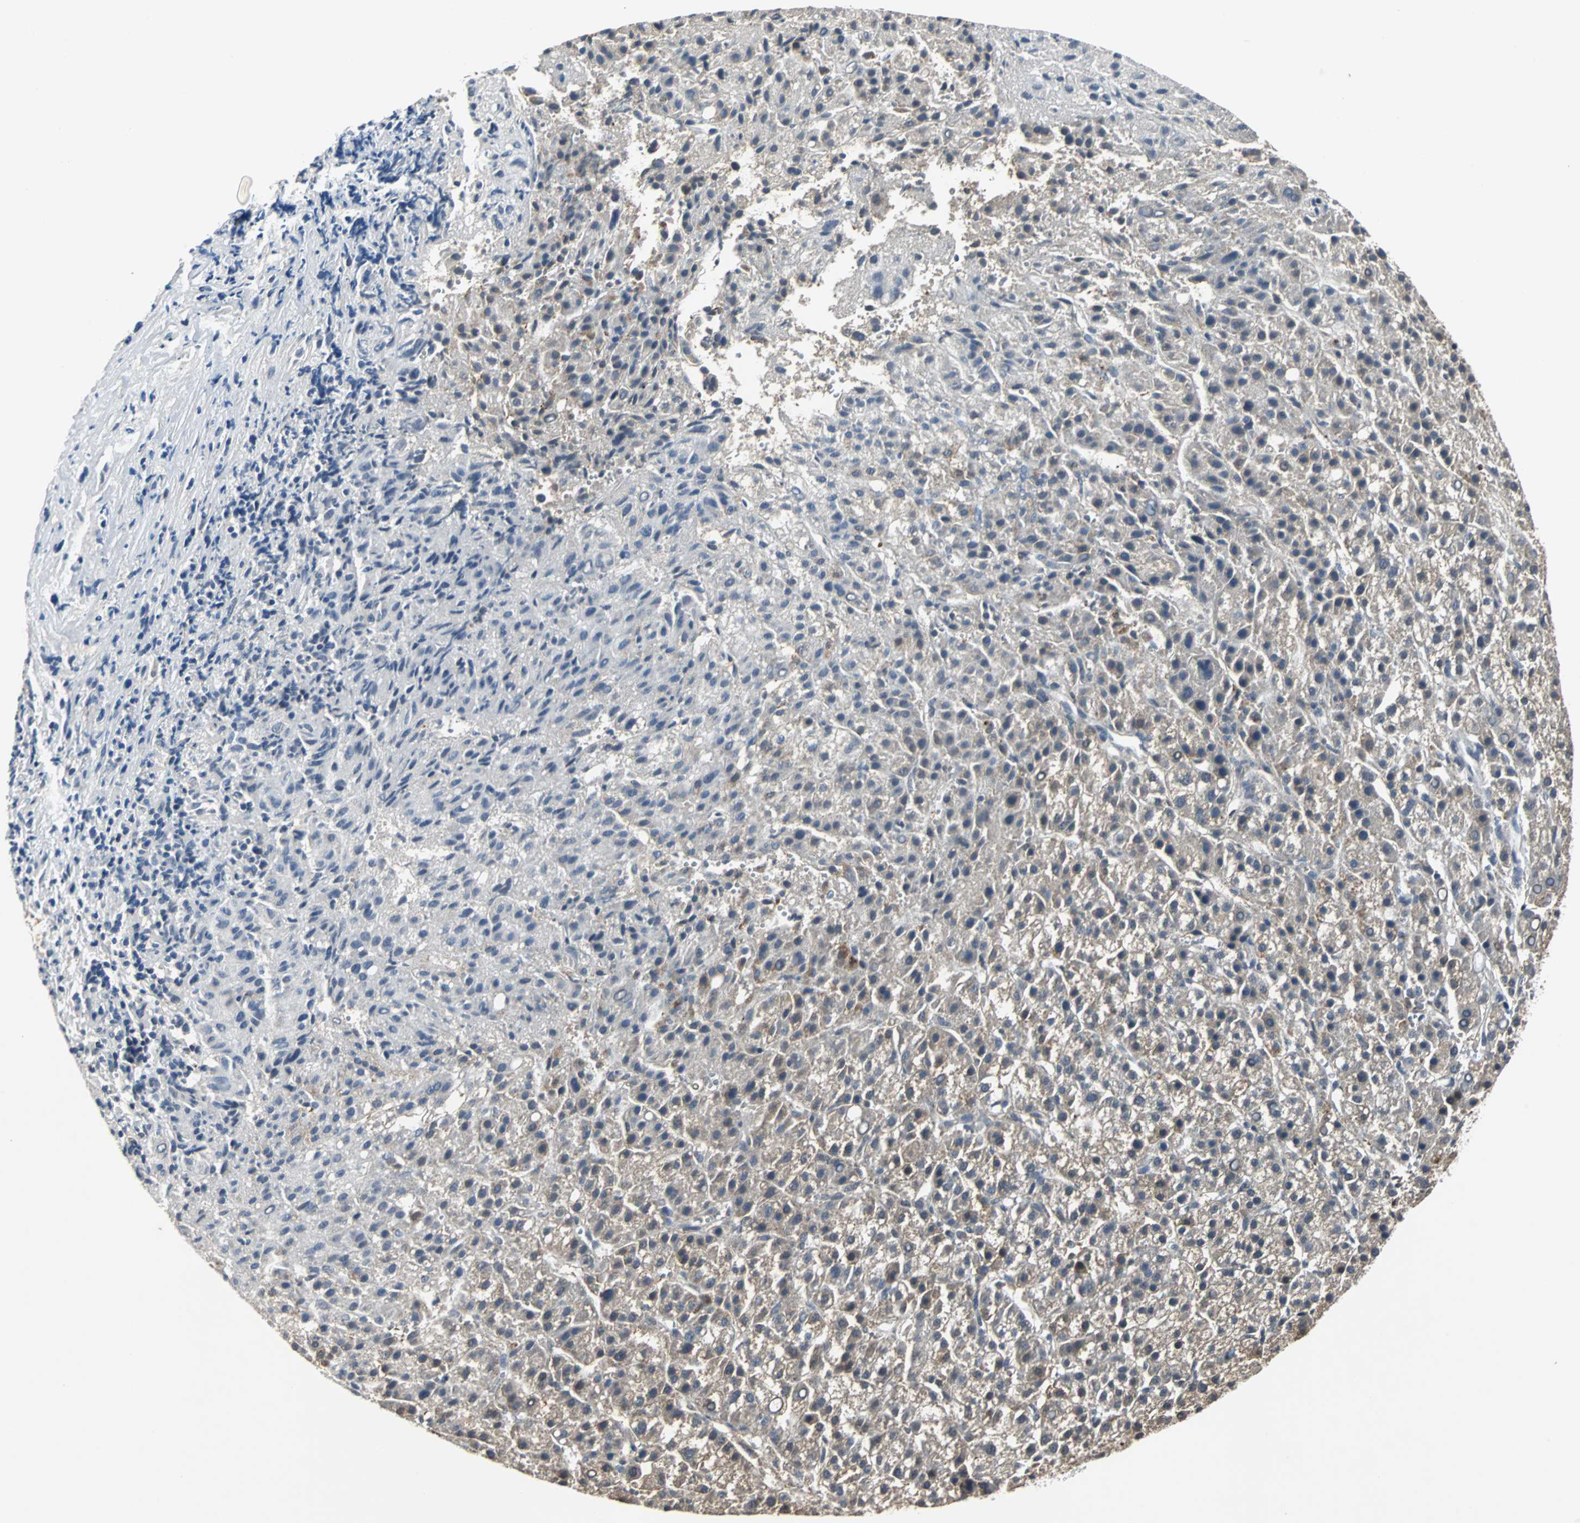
{"staining": {"intensity": "weak", "quantity": "<25%", "location": "cytoplasmic/membranous"}, "tissue": "liver cancer", "cell_type": "Tumor cells", "image_type": "cancer", "snomed": [{"axis": "morphology", "description": "Carcinoma, Hepatocellular, NOS"}, {"axis": "topography", "description": "Liver"}], "caption": "DAB immunohistochemical staining of human liver cancer shows no significant staining in tumor cells. (Stains: DAB IHC with hematoxylin counter stain, Microscopy: brightfield microscopy at high magnification).", "gene": "HLX", "patient": {"sex": "female", "age": 58}}